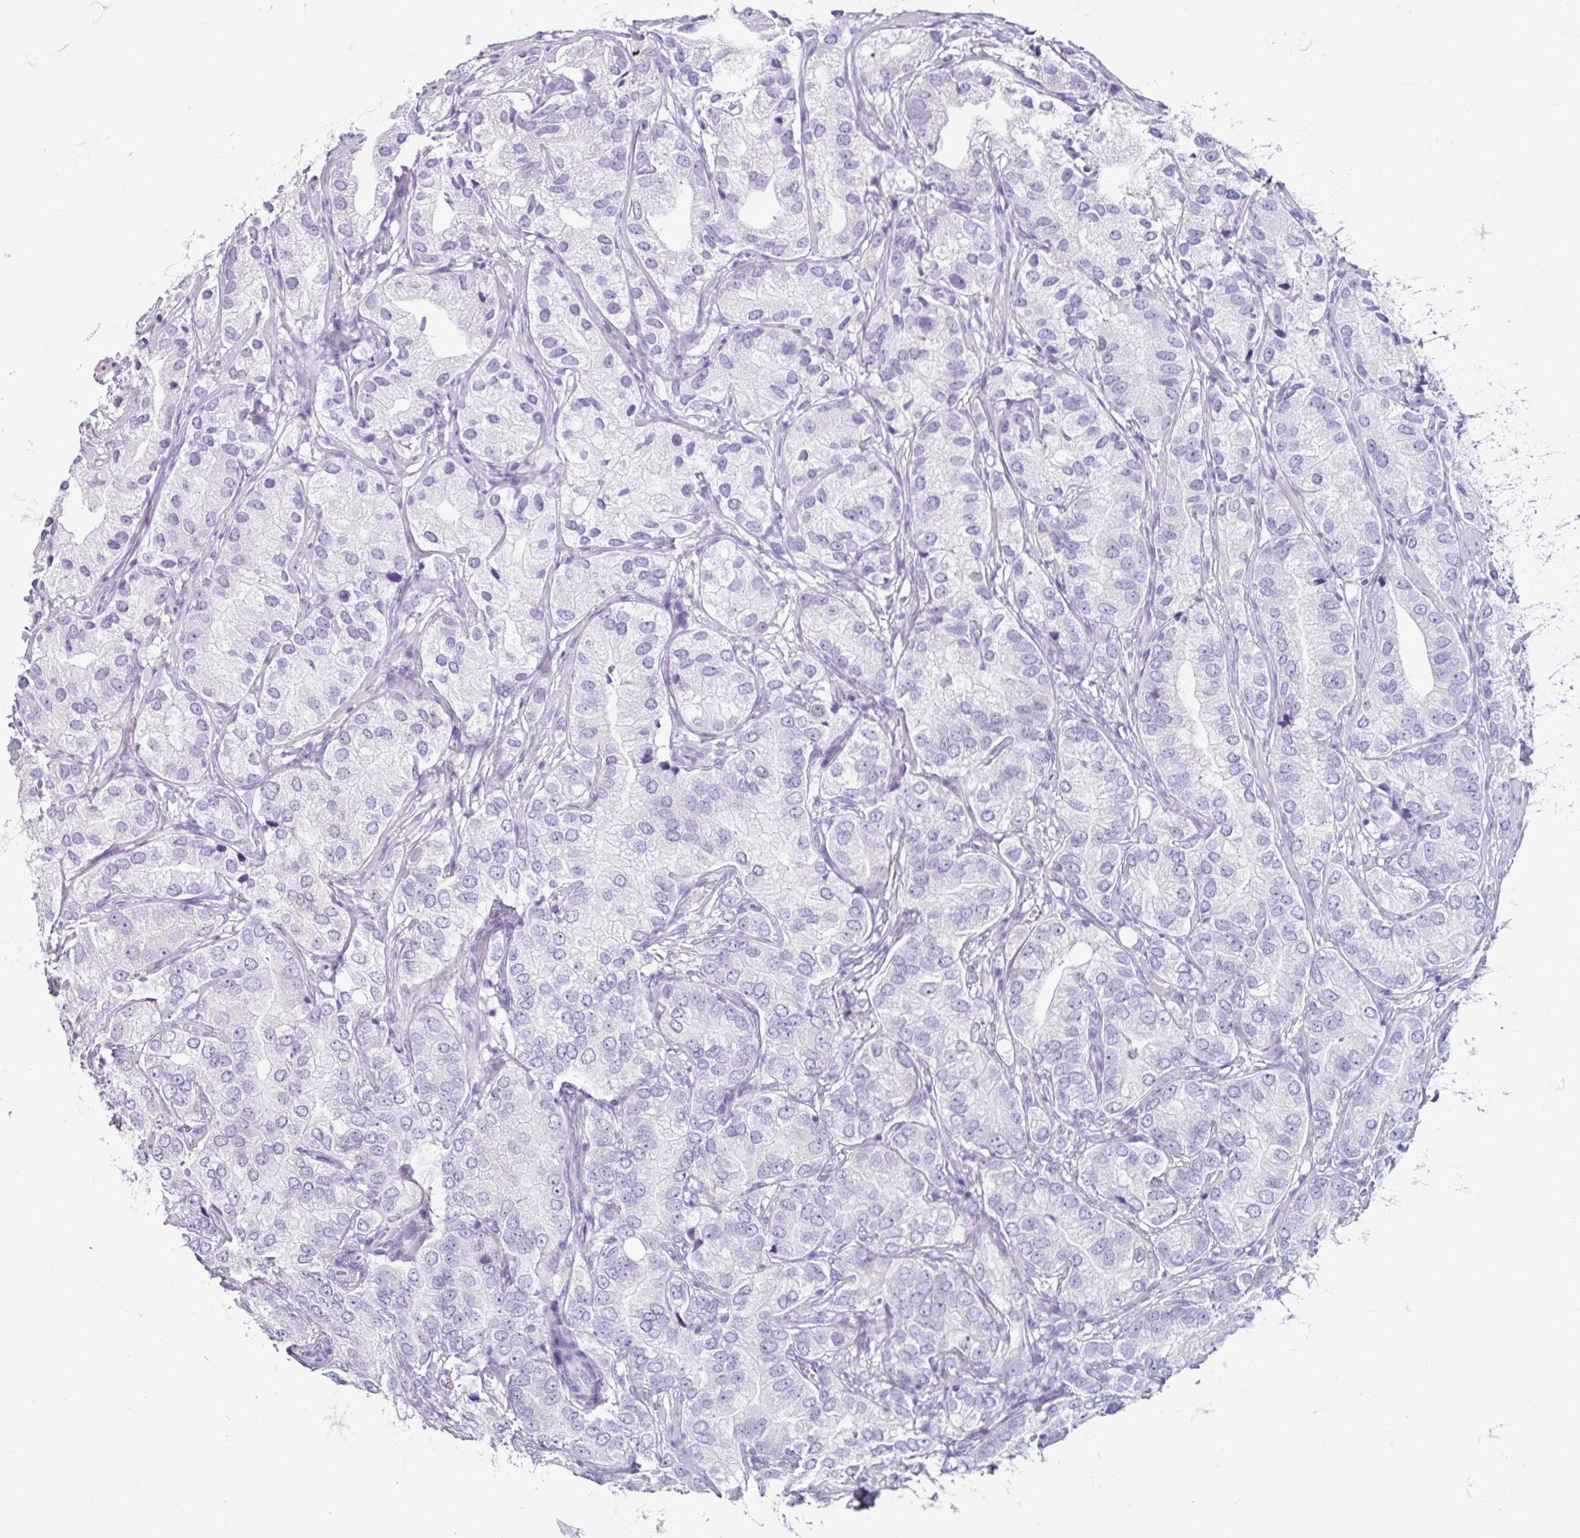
{"staining": {"intensity": "negative", "quantity": "none", "location": "none"}, "tissue": "prostate cancer", "cell_type": "Tumor cells", "image_type": "cancer", "snomed": [{"axis": "morphology", "description": "Adenocarcinoma, High grade"}, {"axis": "topography", "description": "Prostate"}], "caption": "A histopathology image of human high-grade adenocarcinoma (prostate) is negative for staining in tumor cells.", "gene": "ANKRD1", "patient": {"sex": "male", "age": 82}}